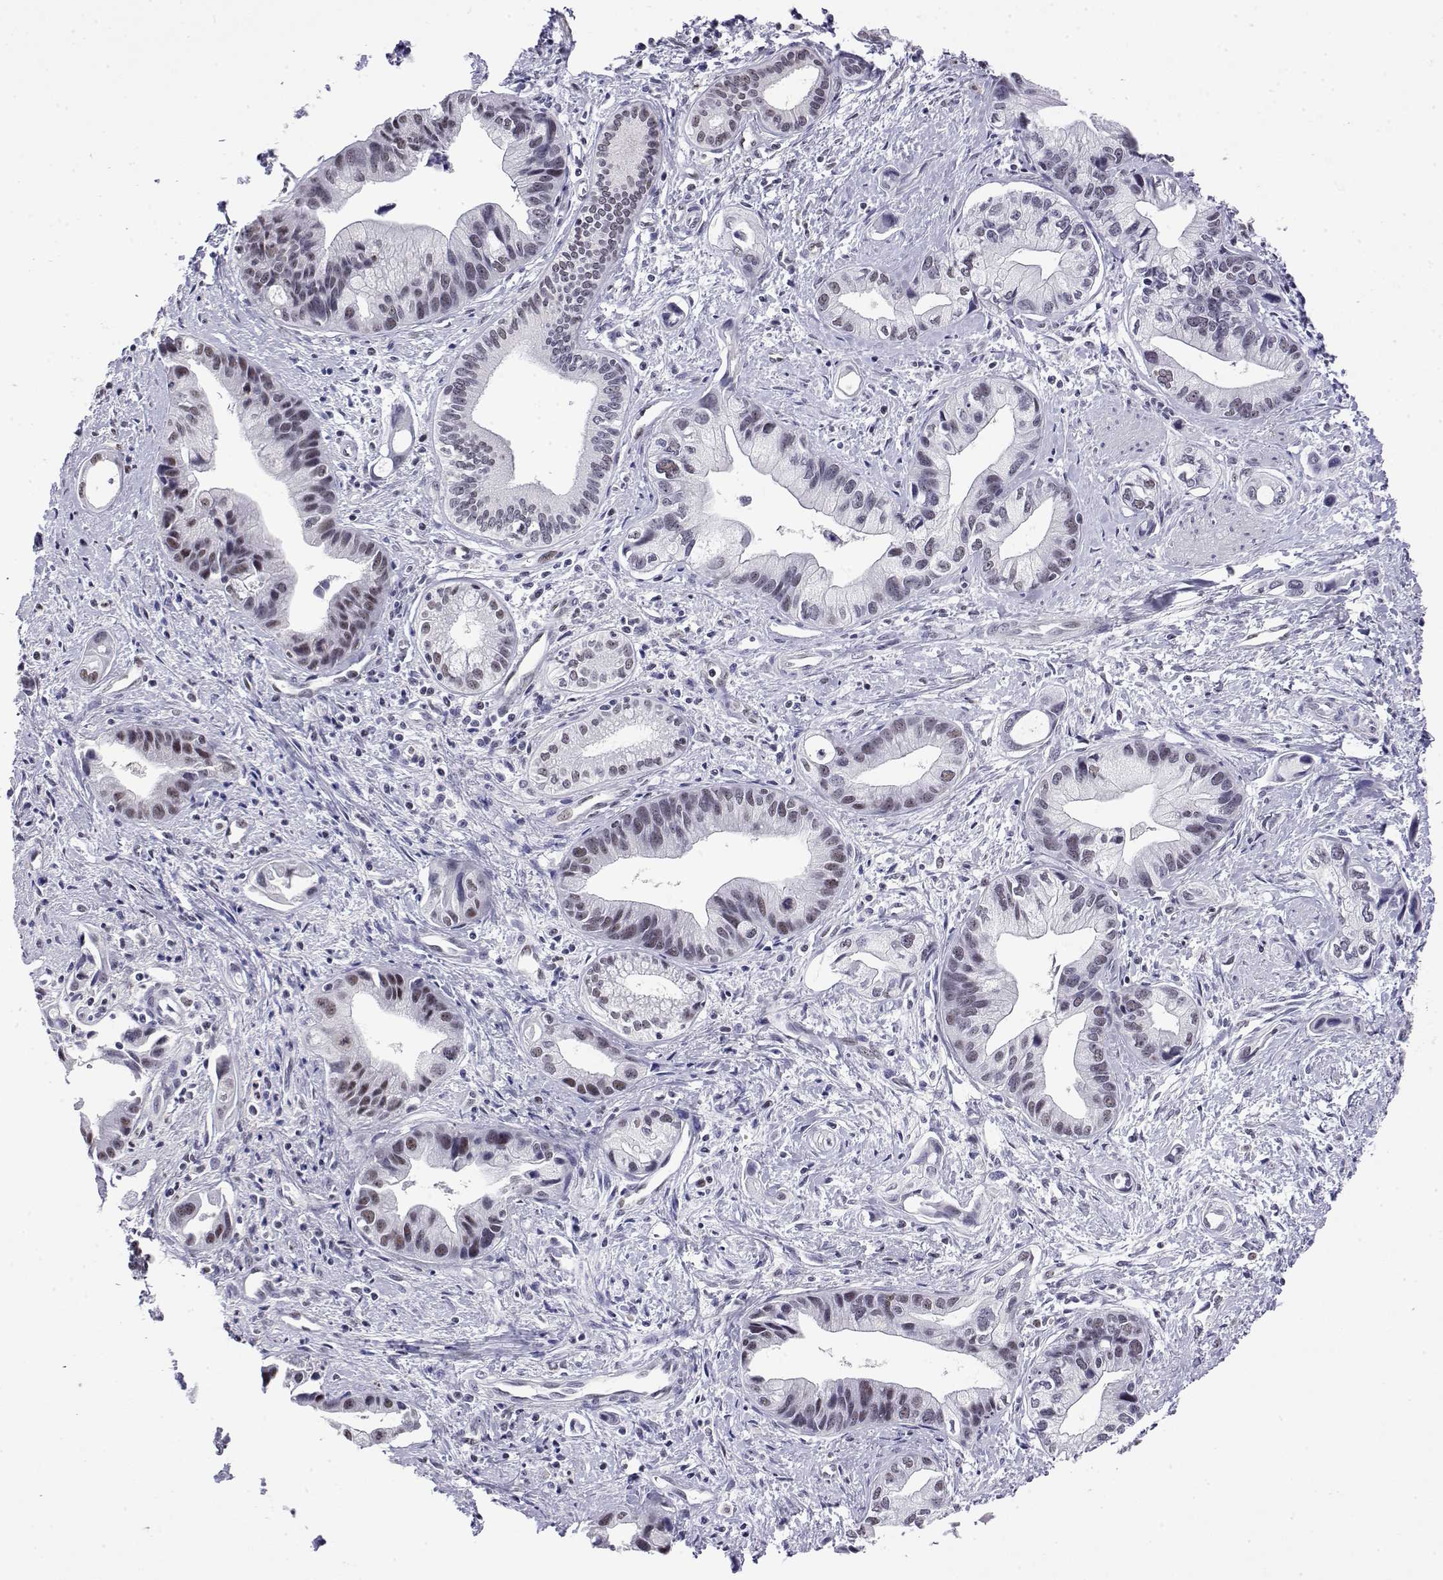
{"staining": {"intensity": "negative", "quantity": "none", "location": "none"}, "tissue": "pancreatic cancer", "cell_type": "Tumor cells", "image_type": "cancer", "snomed": [{"axis": "morphology", "description": "Adenocarcinoma, NOS"}, {"axis": "topography", "description": "Pancreas"}], "caption": "The immunohistochemistry (IHC) micrograph has no significant positivity in tumor cells of pancreatic adenocarcinoma tissue.", "gene": "POLDIP3", "patient": {"sex": "female", "age": 61}}